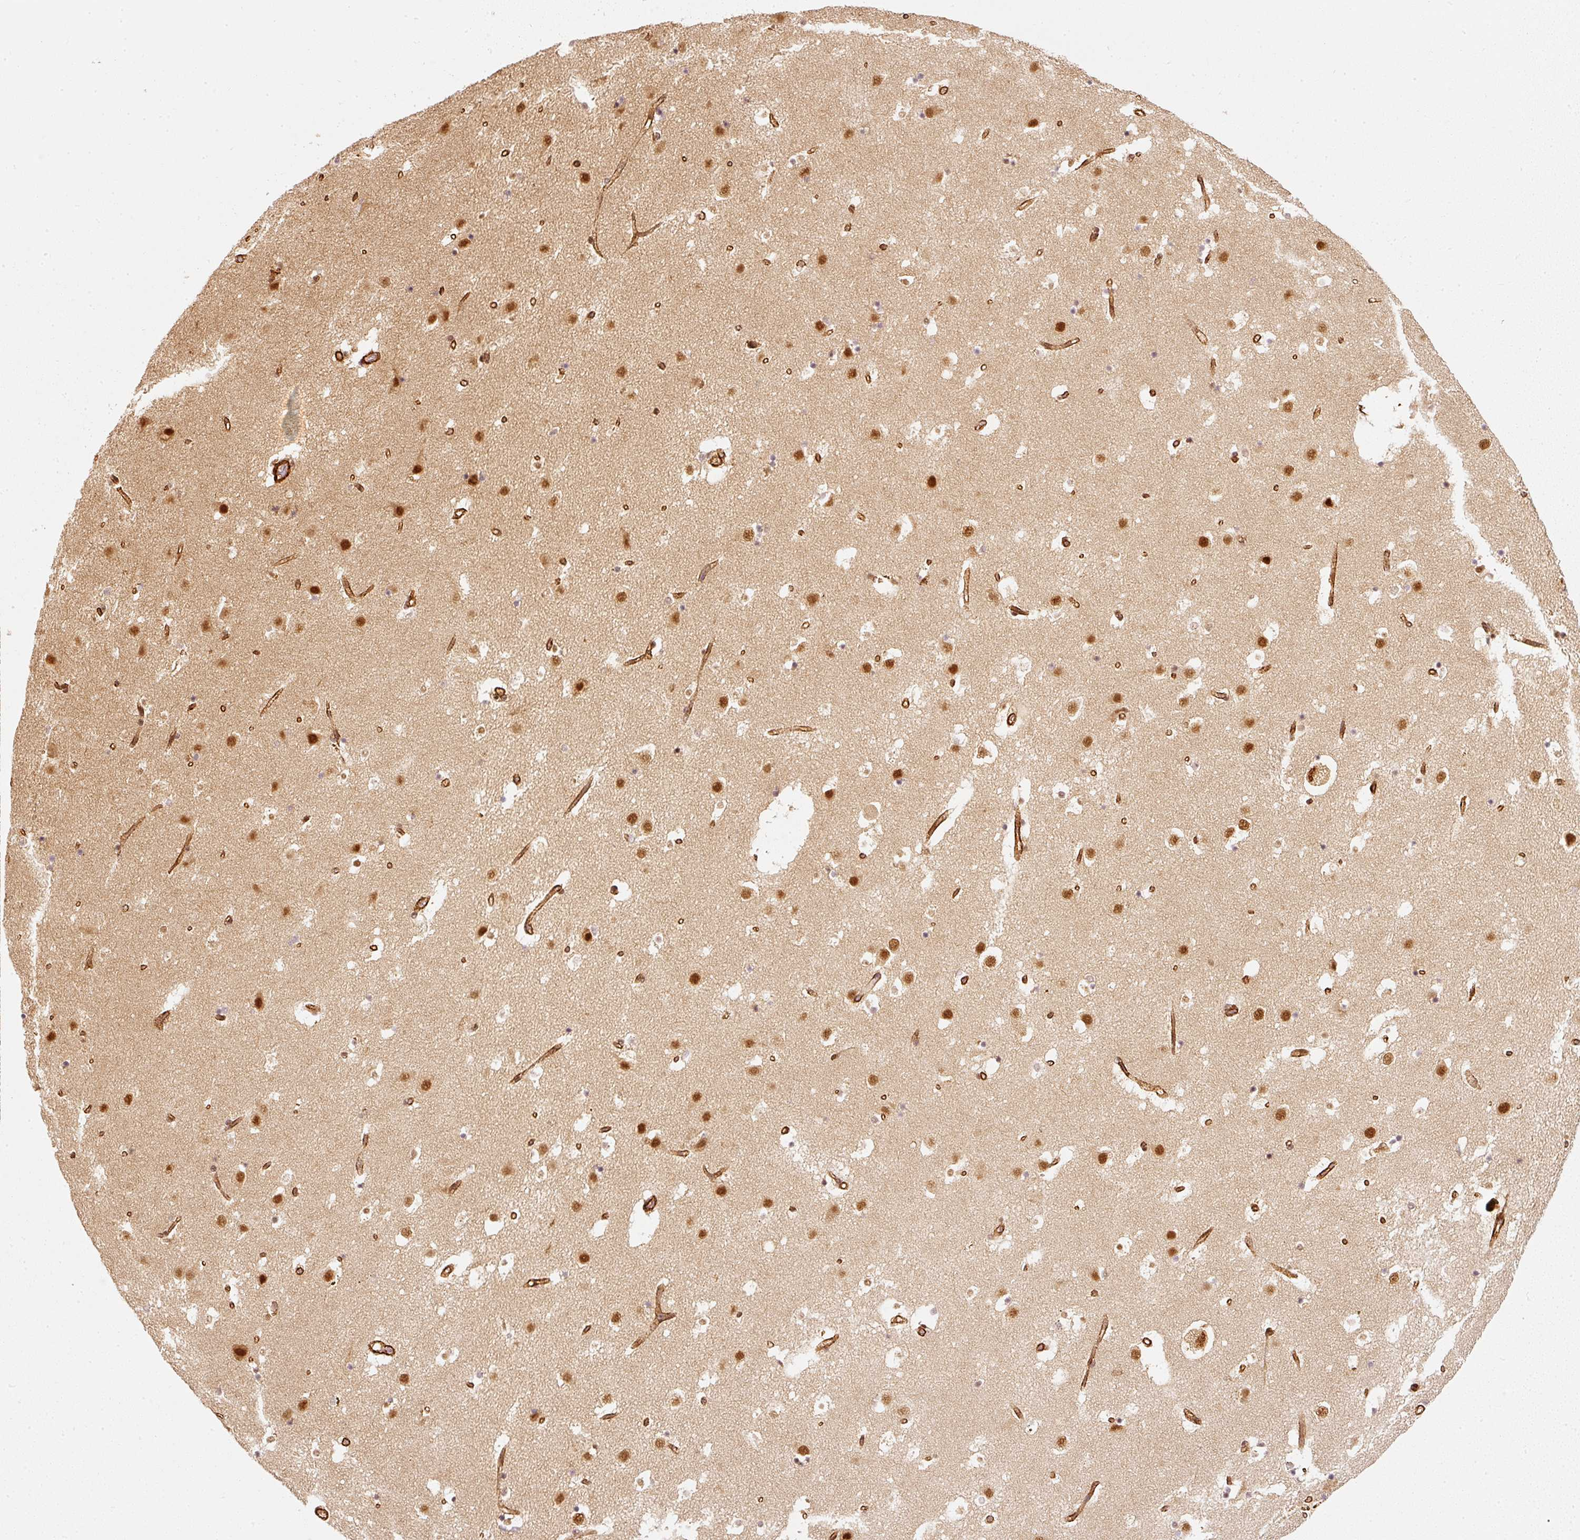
{"staining": {"intensity": "moderate", "quantity": ">75%", "location": "nuclear"}, "tissue": "caudate", "cell_type": "Glial cells", "image_type": "normal", "snomed": [{"axis": "morphology", "description": "Normal tissue, NOS"}, {"axis": "topography", "description": "Lateral ventricle wall"}], "caption": "A medium amount of moderate nuclear staining is appreciated in about >75% of glial cells in benign caudate.", "gene": "PSMD1", "patient": {"sex": "male", "age": 58}}